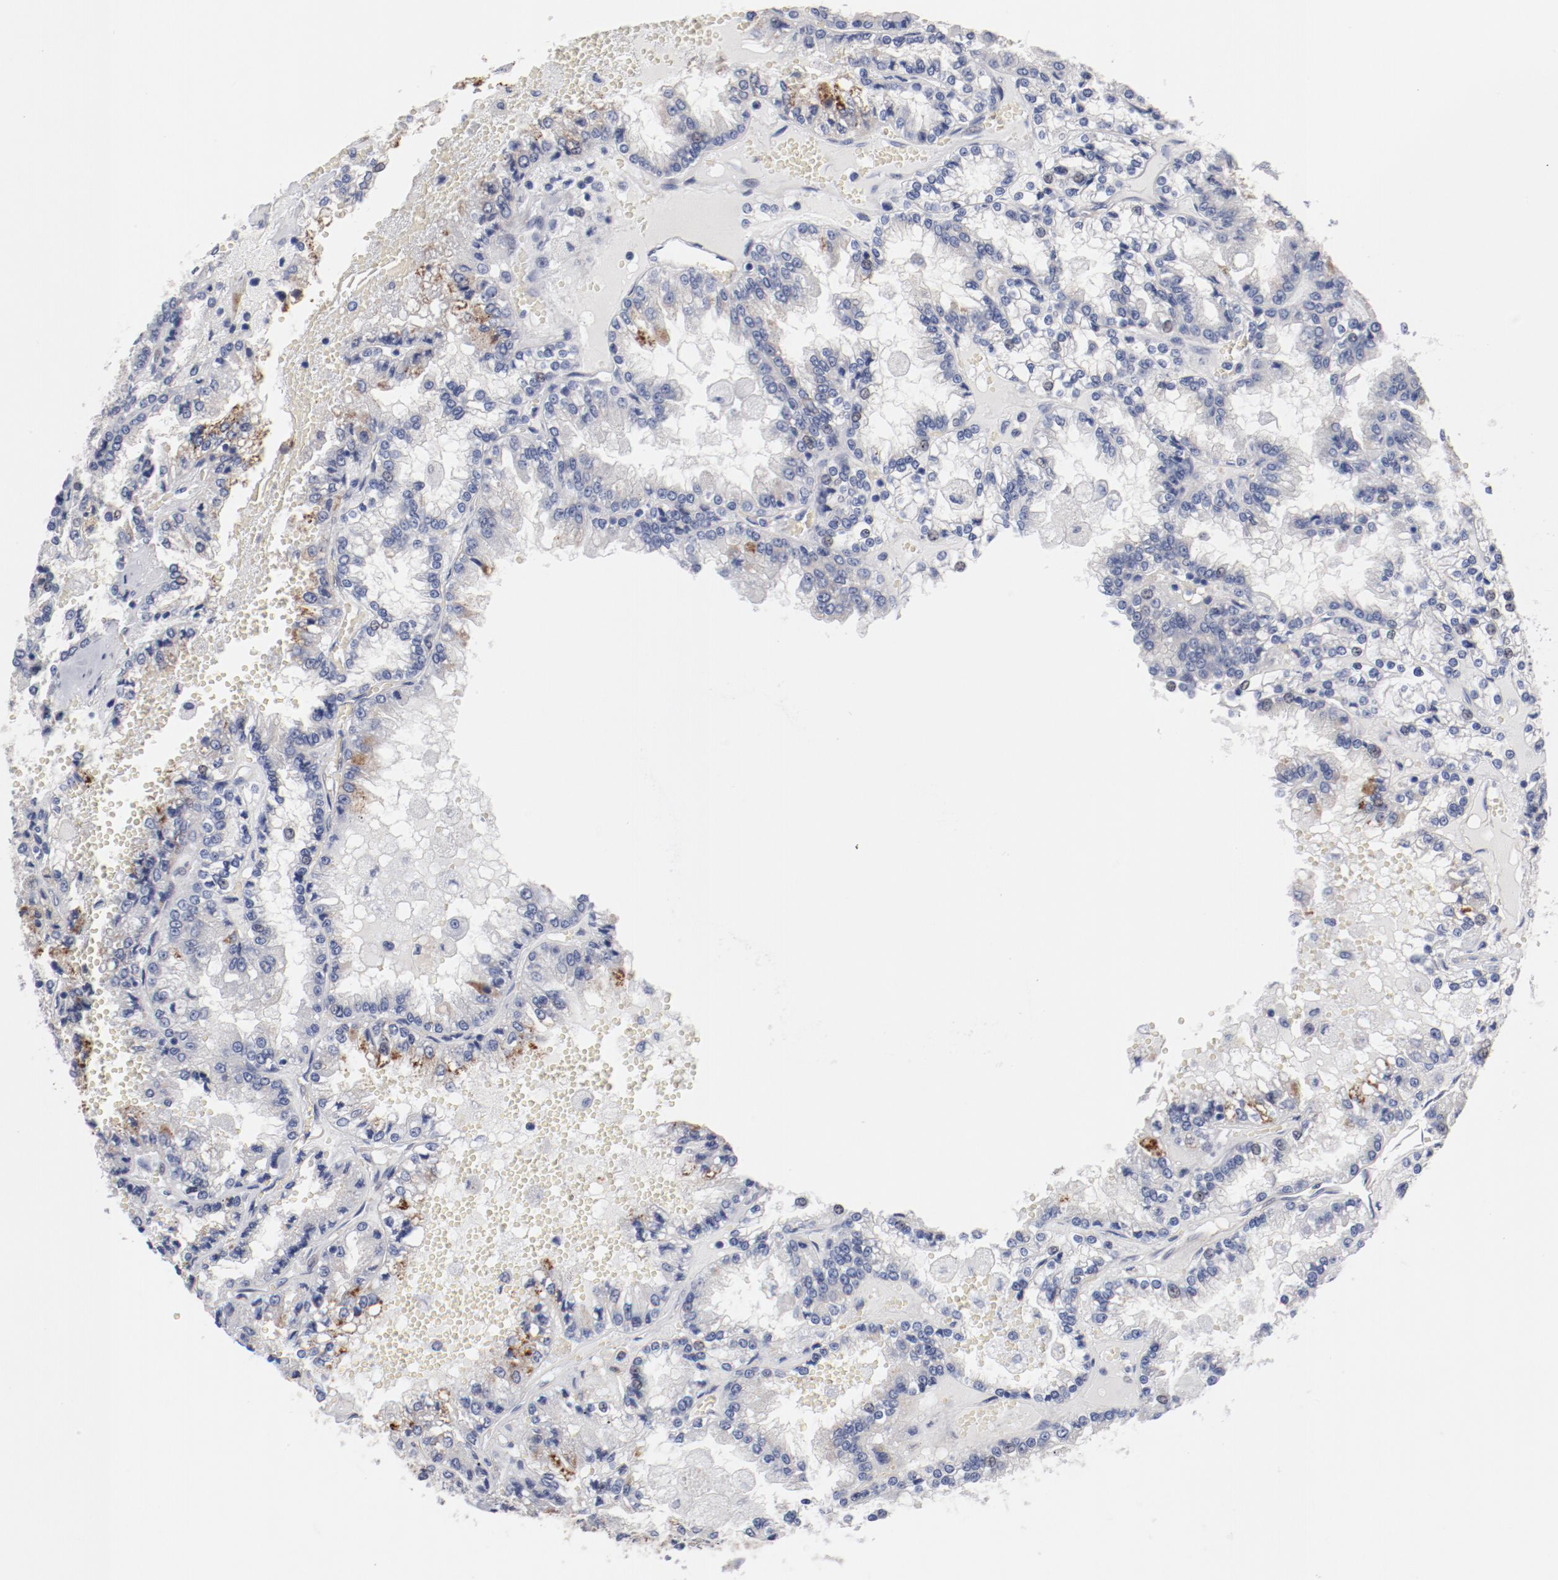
{"staining": {"intensity": "moderate", "quantity": "<25%", "location": "cytoplasmic/membranous"}, "tissue": "renal cancer", "cell_type": "Tumor cells", "image_type": "cancer", "snomed": [{"axis": "morphology", "description": "Adenocarcinoma, NOS"}, {"axis": "topography", "description": "Kidney"}], "caption": "There is low levels of moderate cytoplasmic/membranous positivity in tumor cells of renal cancer (adenocarcinoma), as demonstrated by immunohistochemical staining (brown color).", "gene": "GPR143", "patient": {"sex": "female", "age": 56}}